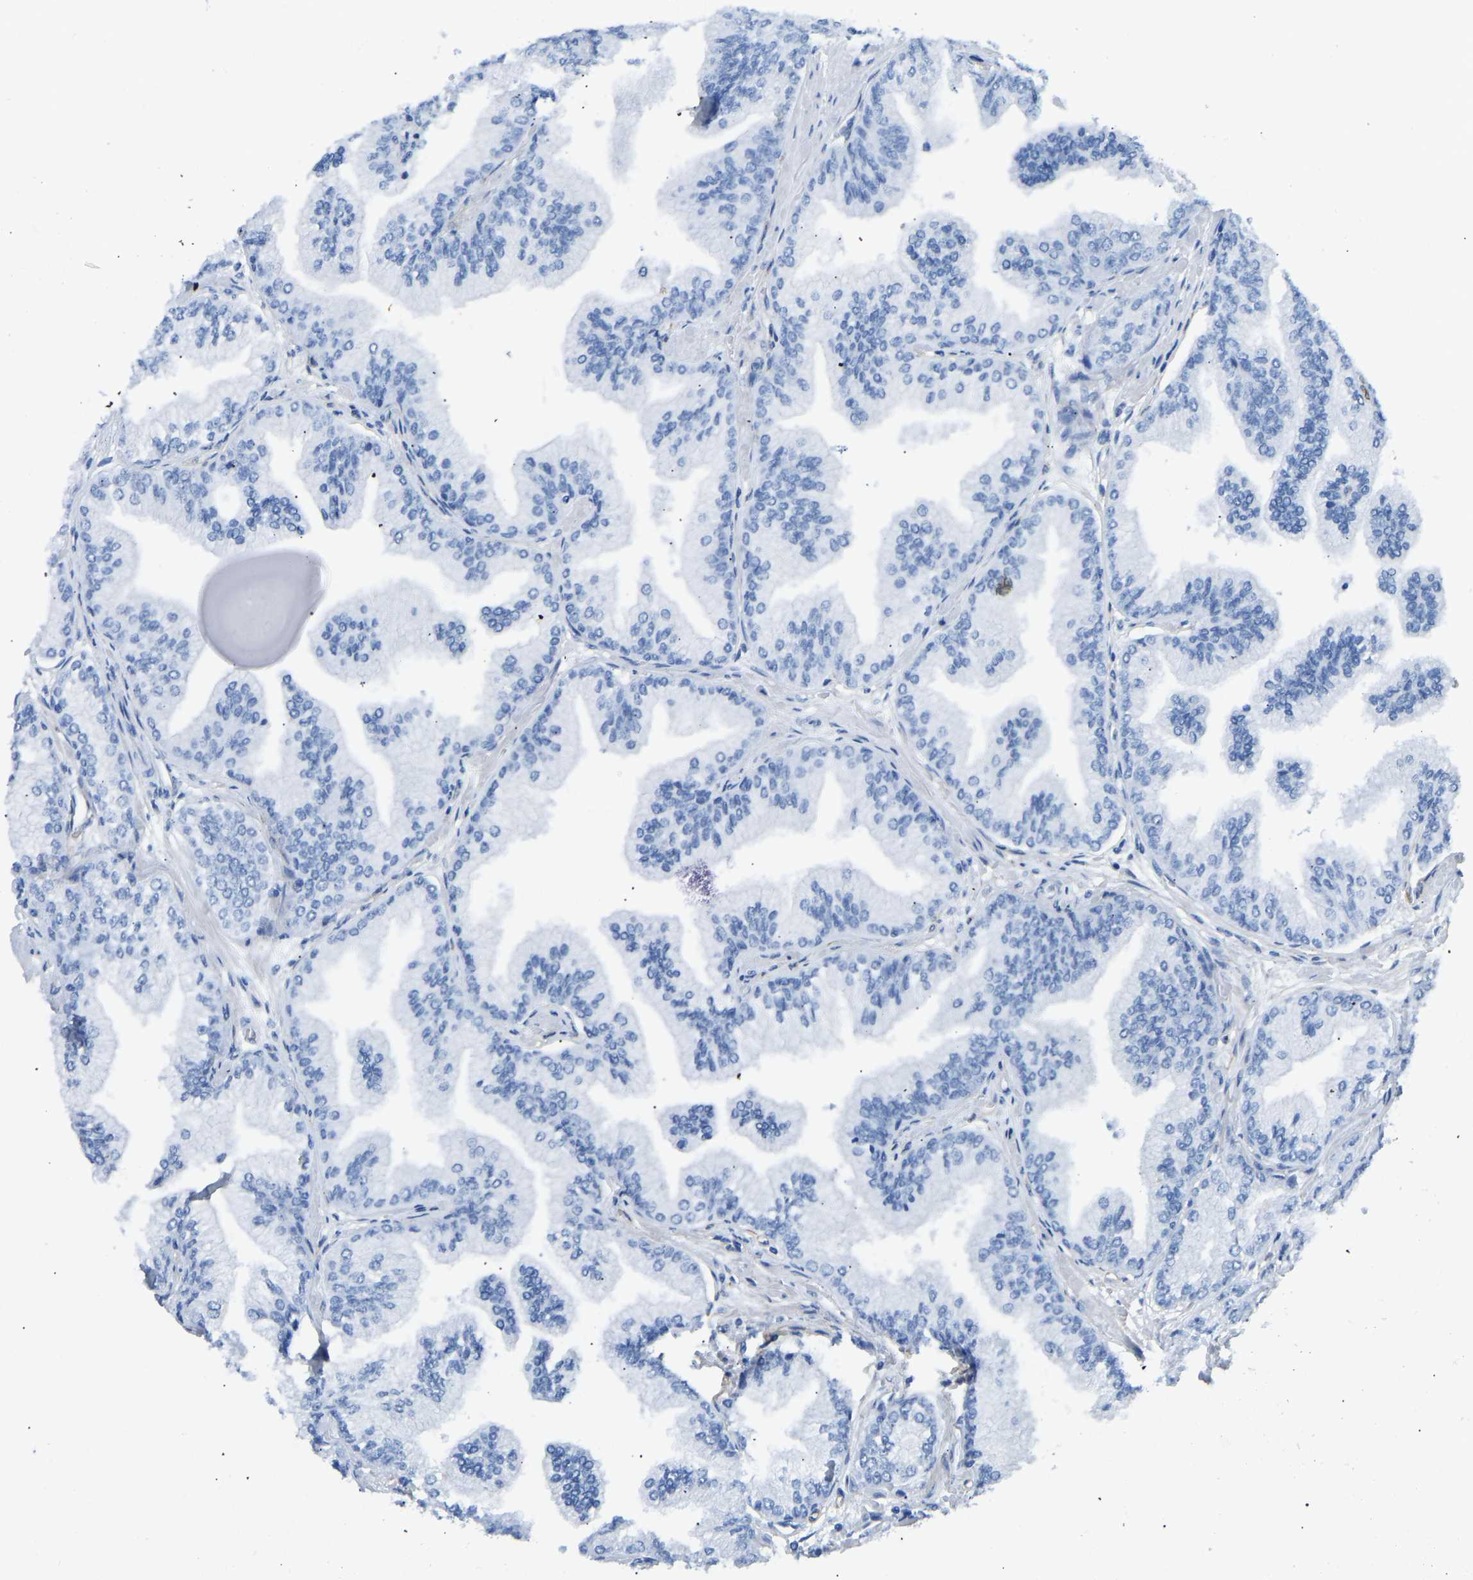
{"staining": {"intensity": "negative", "quantity": "none", "location": "none"}, "tissue": "prostate cancer", "cell_type": "Tumor cells", "image_type": "cancer", "snomed": [{"axis": "morphology", "description": "Adenocarcinoma, Low grade"}, {"axis": "topography", "description": "Prostate"}], "caption": "Immunohistochemistry photomicrograph of neoplastic tissue: prostate adenocarcinoma (low-grade) stained with DAB (3,3'-diaminobenzidine) shows no significant protein expression in tumor cells. (DAB IHC, high magnification).", "gene": "COL15A1", "patient": {"sex": "male", "age": 52}}